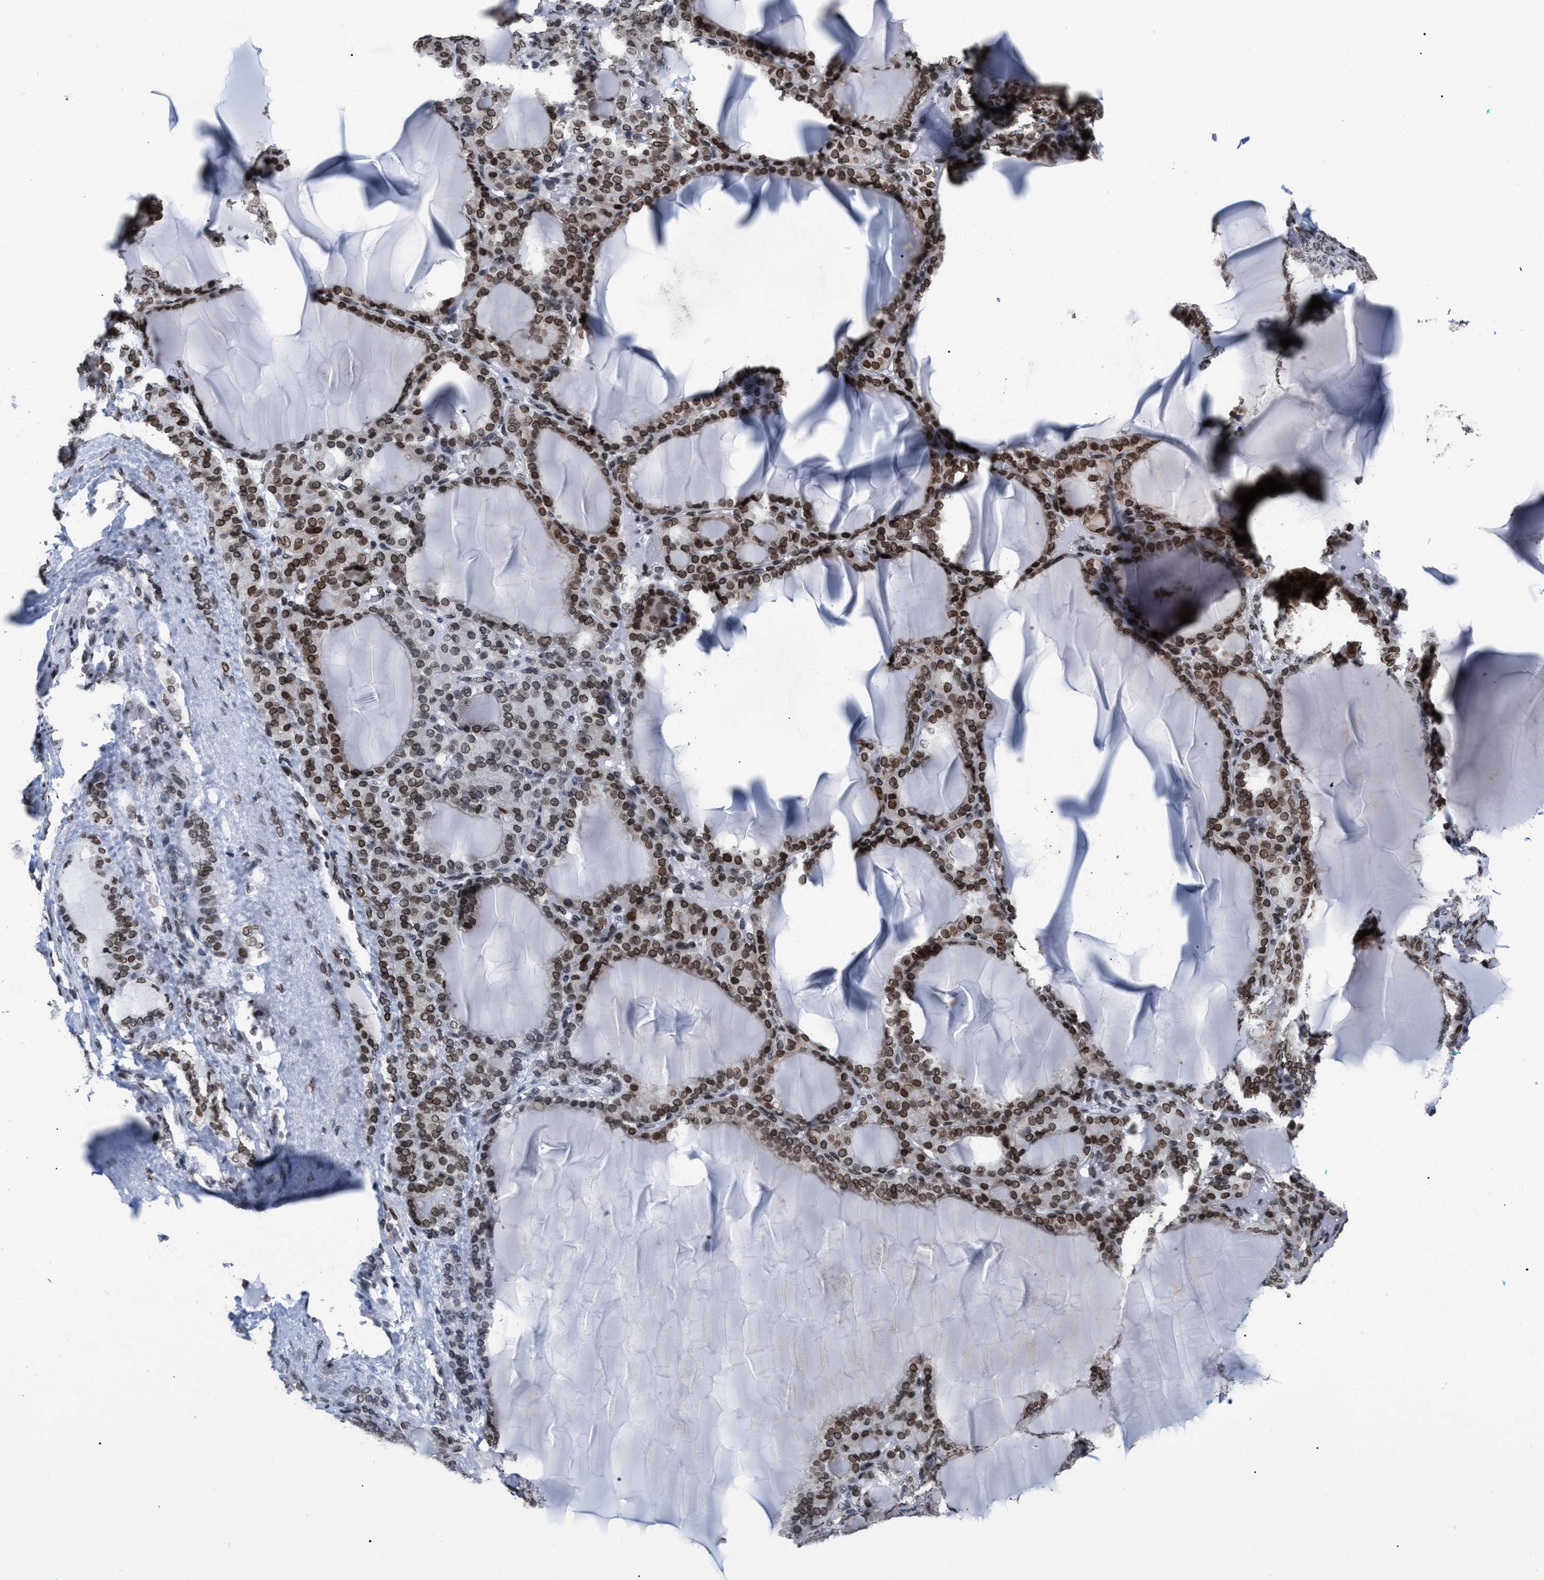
{"staining": {"intensity": "moderate", "quantity": ">75%", "location": "cytoplasmic/membranous,nuclear"}, "tissue": "thyroid gland", "cell_type": "Glandular cells", "image_type": "normal", "snomed": [{"axis": "morphology", "description": "Normal tissue, NOS"}, {"axis": "topography", "description": "Thyroid gland"}], "caption": "DAB immunohistochemical staining of normal thyroid gland demonstrates moderate cytoplasmic/membranous,nuclear protein expression in approximately >75% of glandular cells.", "gene": "TPR", "patient": {"sex": "female", "age": 28}}